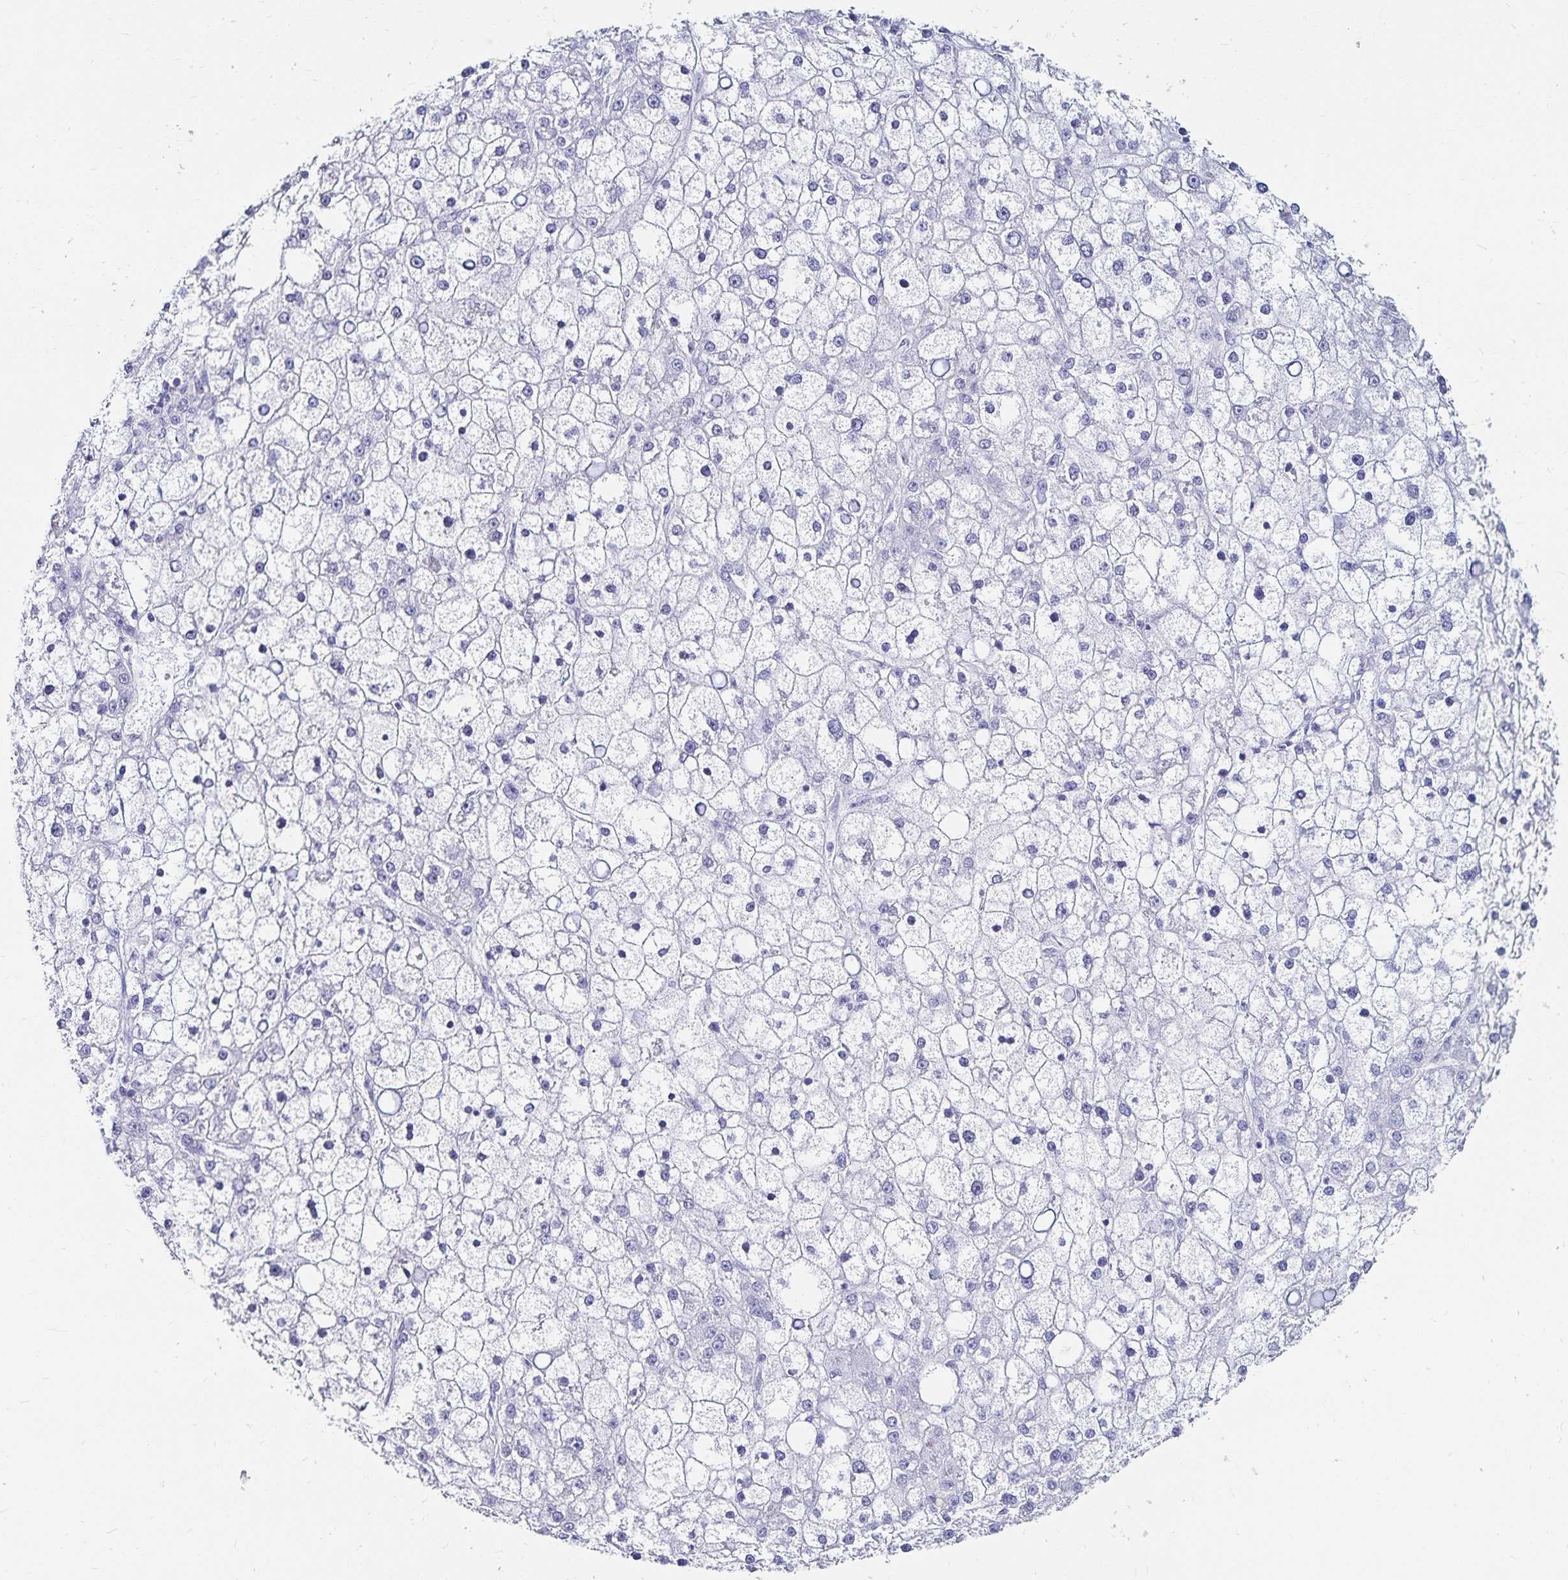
{"staining": {"intensity": "negative", "quantity": "none", "location": "none"}, "tissue": "liver cancer", "cell_type": "Tumor cells", "image_type": "cancer", "snomed": [{"axis": "morphology", "description": "Carcinoma, Hepatocellular, NOS"}, {"axis": "topography", "description": "Liver"}], "caption": "Protein analysis of hepatocellular carcinoma (liver) displays no significant staining in tumor cells.", "gene": "TNIP1", "patient": {"sex": "male", "age": 67}}